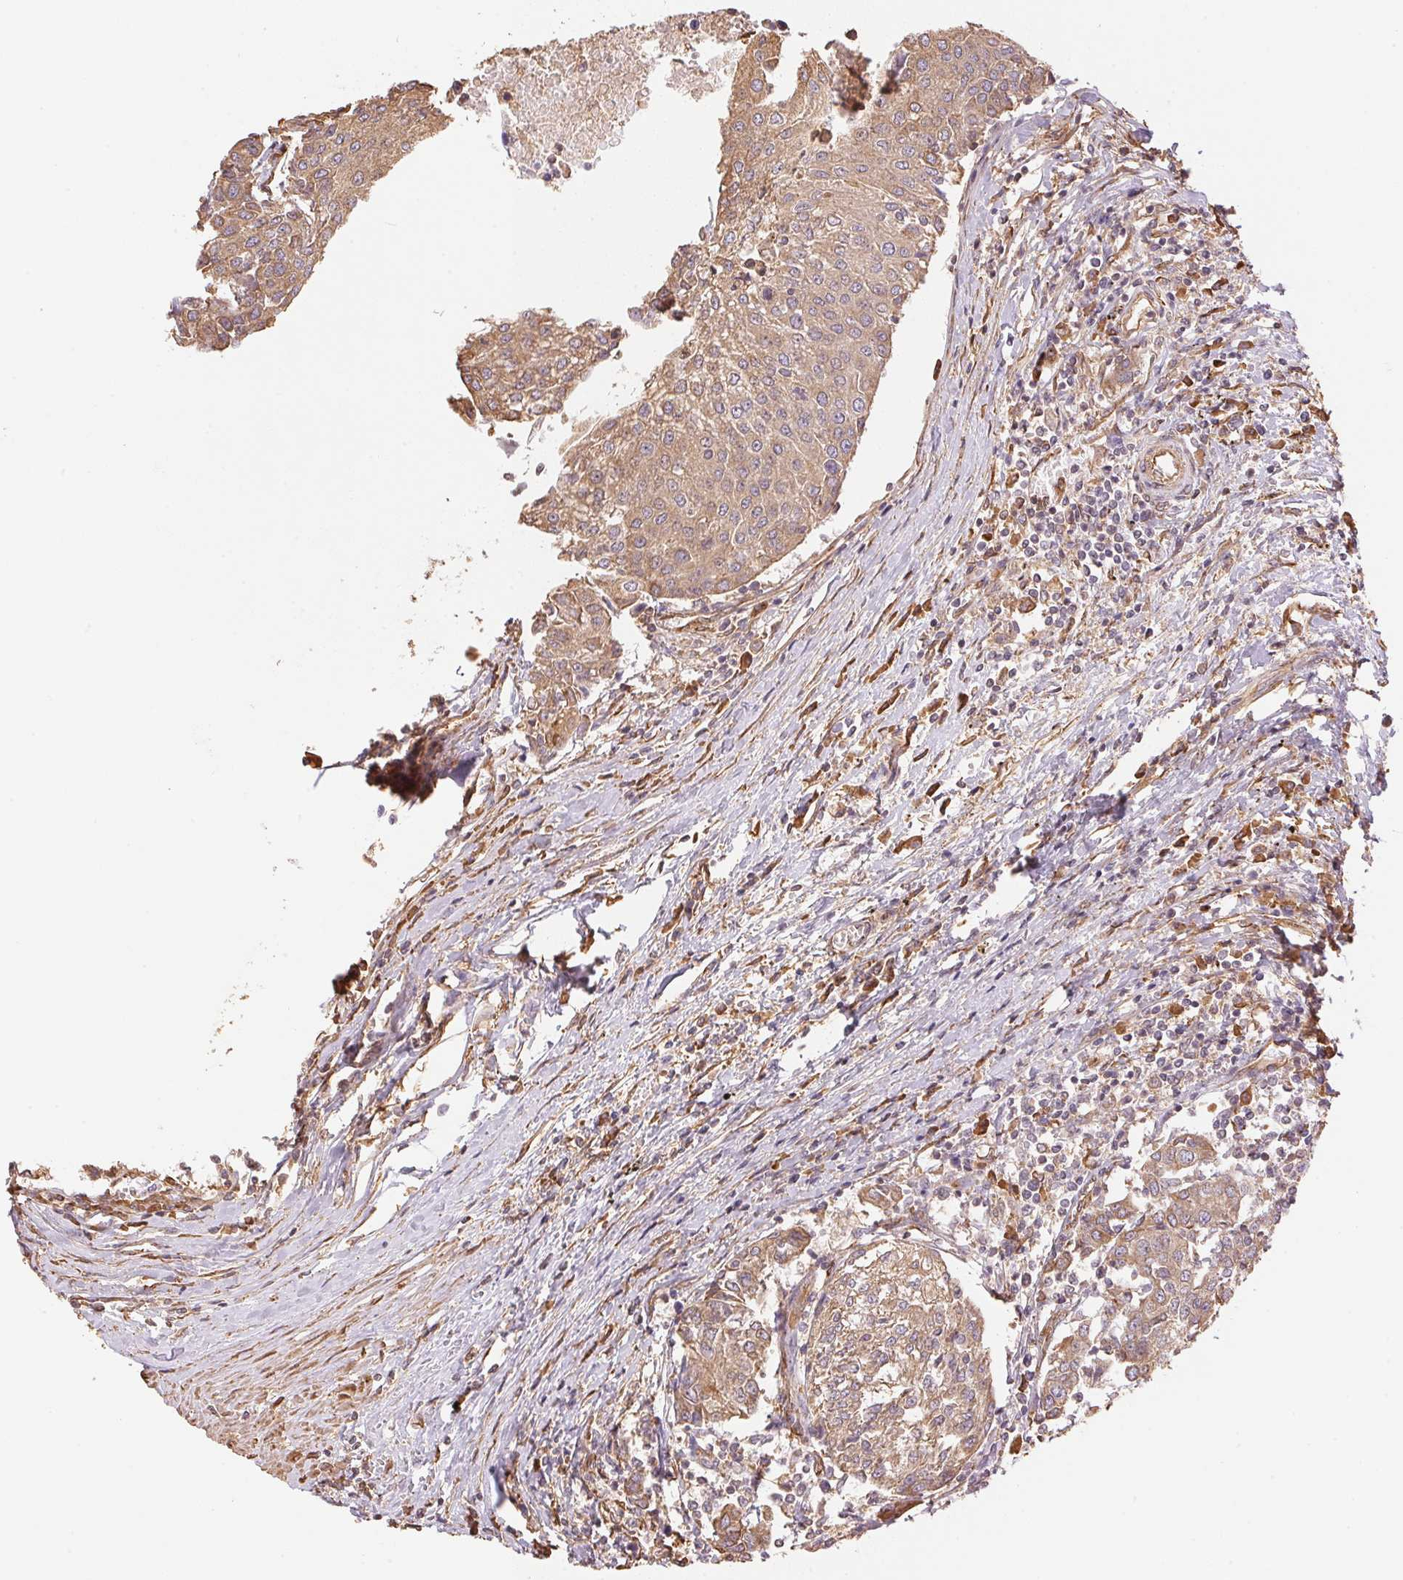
{"staining": {"intensity": "weak", "quantity": ">75%", "location": "cytoplasmic/membranous"}, "tissue": "urothelial cancer", "cell_type": "Tumor cells", "image_type": "cancer", "snomed": [{"axis": "morphology", "description": "Urothelial carcinoma, High grade"}, {"axis": "topography", "description": "Urinary bladder"}], "caption": "The photomicrograph shows a brown stain indicating the presence of a protein in the cytoplasmic/membranous of tumor cells in urothelial carcinoma (high-grade). Using DAB (brown) and hematoxylin (blue) stains, captured at high magnification using brightfield microscopy.", "gene": "C6orf163", "patient": {"sex": "female", "age": 85}}